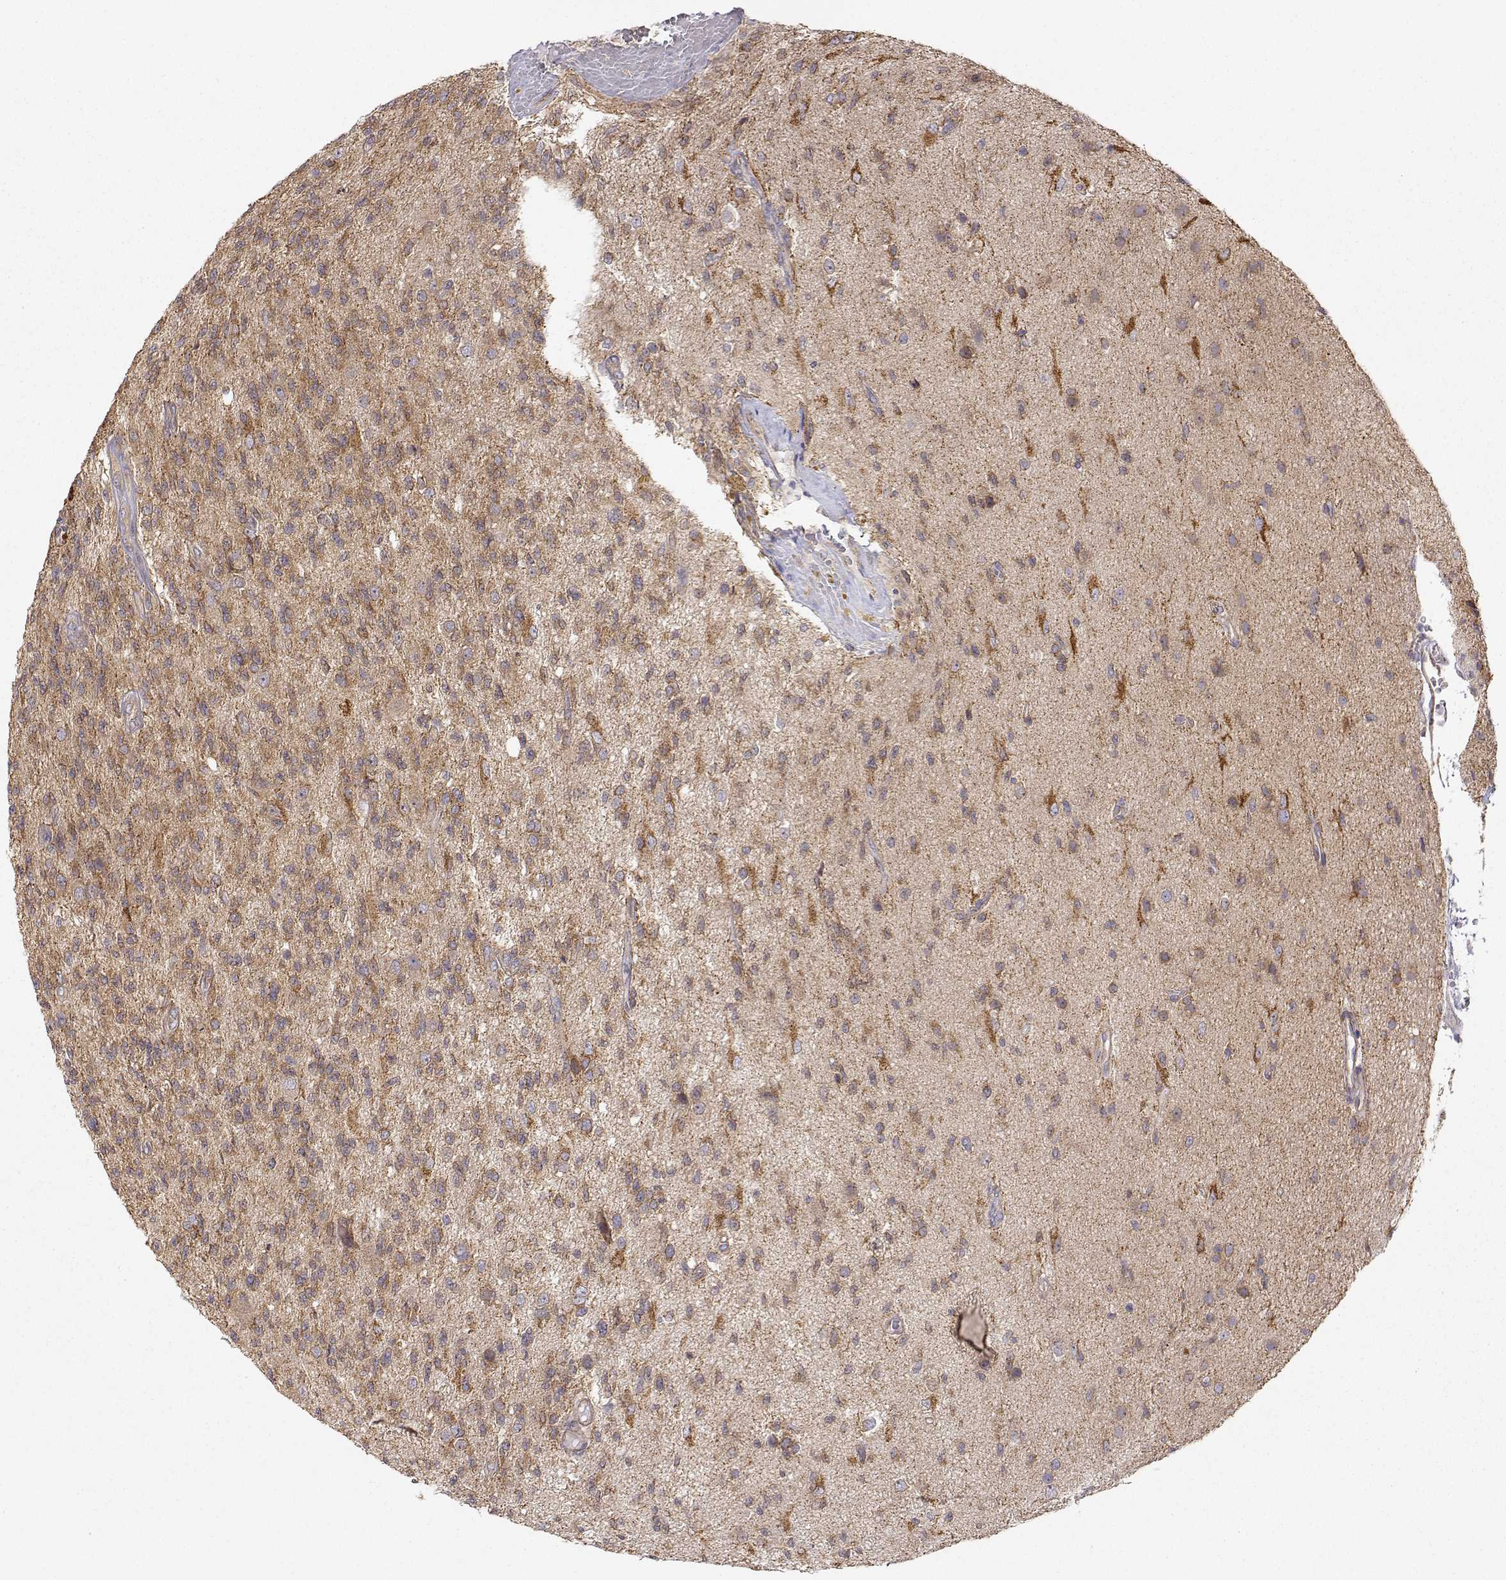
{"staining": {"intensity": "moderate", "quantity": ">75%", "location": "cytoplasmic/membranous"}, "tissue": "glioma", "cell_type": "Tumor cells", "image_type": "cancer", "snomed": [{"axis": "morphology", "description": "Glioma, malignant, High grade"}, {"axis": "topography", "description": "Brain"}], "caption": "This histopathology image displays IHC staining of malignant glioma (high-grade), with medium moderate cytoplasmic/membranous positivity in about >75% of tumor cells.", "gene": "PAIP1", "patient": {"sex": "male", "age": 56}}